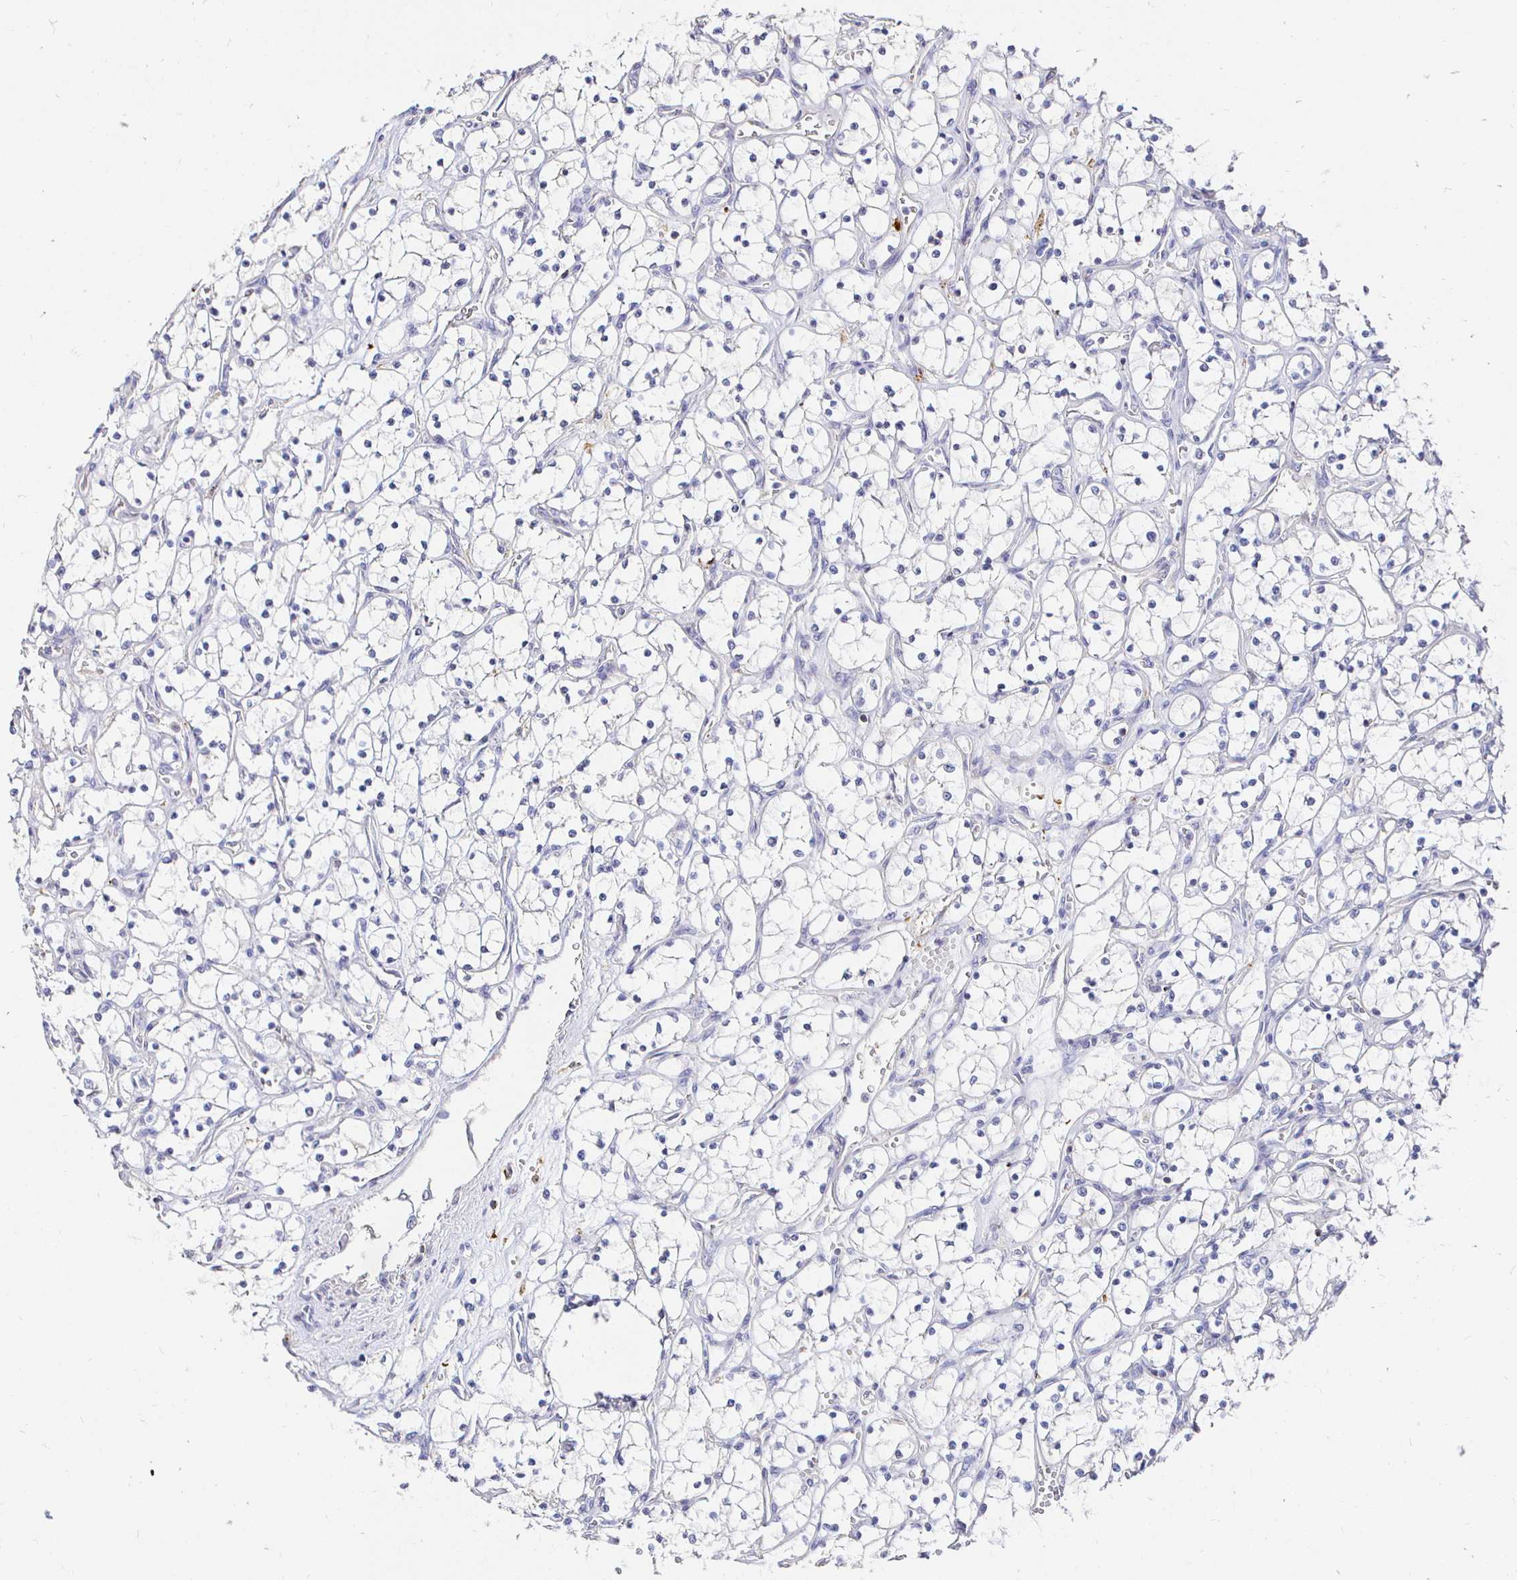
{"staining": {"intensity": "negative", "quantity": "none", "location": "none"}, "tissue": "renal cancer", "cell_type": "Tumor cells", "image_type": "cancer", "snomed": [{"axis": "morphology", "description": "Adenocarcinoma, NOS"}, {"axis": "topography", "description": "Kidney"}], "caption": "IHC of renal cancer (adenocarcinoma) demonstrates no positivity in tumor cells. The staining is performed using DAB brown chromogen with nuclei counter-stained in using hematoxylin.", "gene": "CXCR3", "patient": {"sex": "female", "age": 69}}